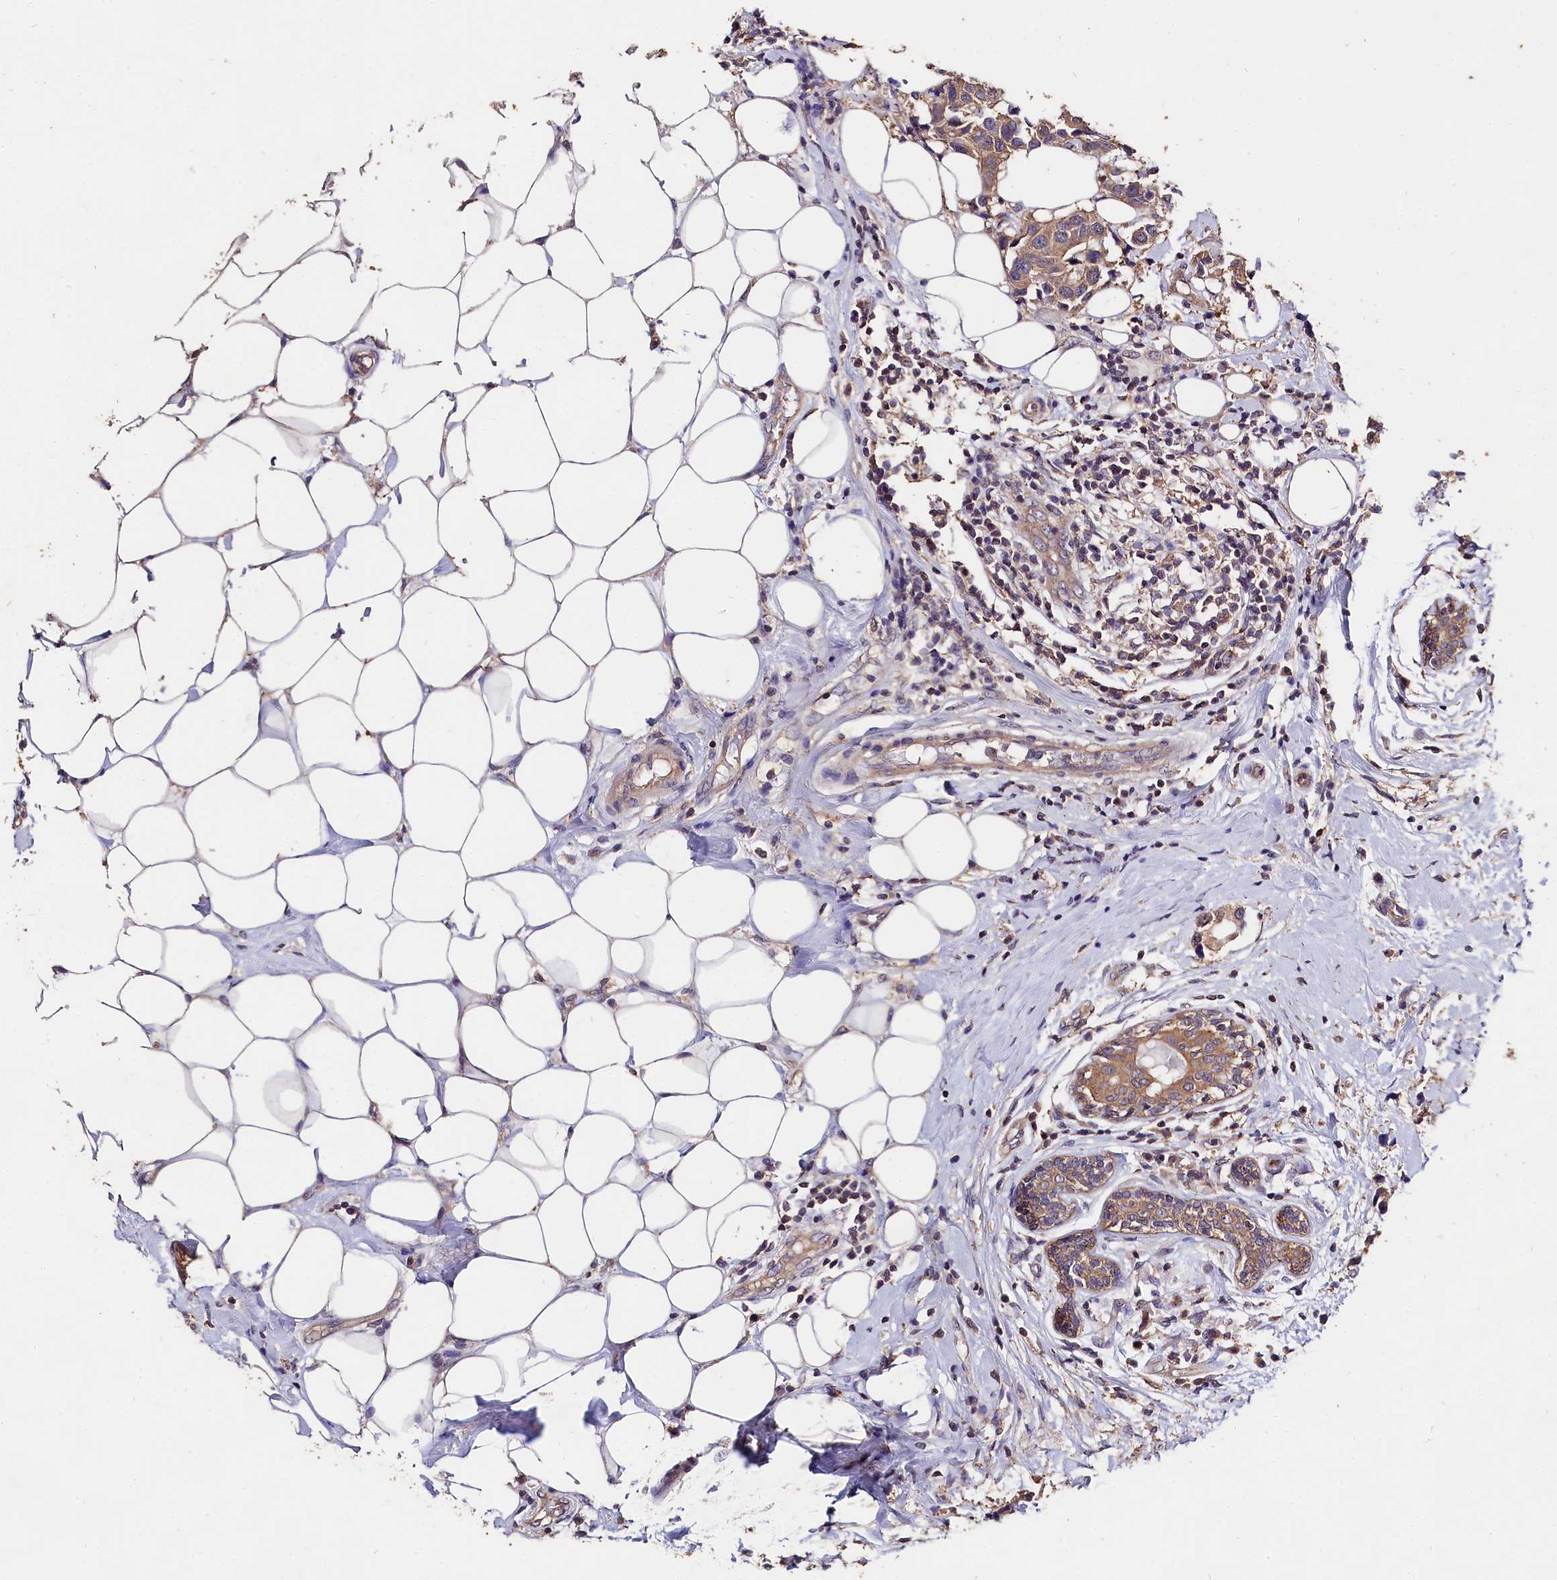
{"staining": {"intensity": "moderate", "quantity": ">75%", "location": "cytoplasmic/membranous"}, "tissue": "breast cancer", "cell_type": "Tumor cells", "image_type": "cancer", "snomed": [{"axis": "morphology", "description": "Normal tissue, NOS"}, {"axis": "morphology", "description": "Duct carcinoma"}, {"axis": "topography", "description": "Breast"}], "caption": "Moderate cytoplasmic/membranous staining for a protein is present in approximately >75% of tumor cells of invasive ductal carcinoma (breast) using IHC.", "gene": "OAS3", "patient": {"sex": "female", "age": 39}}